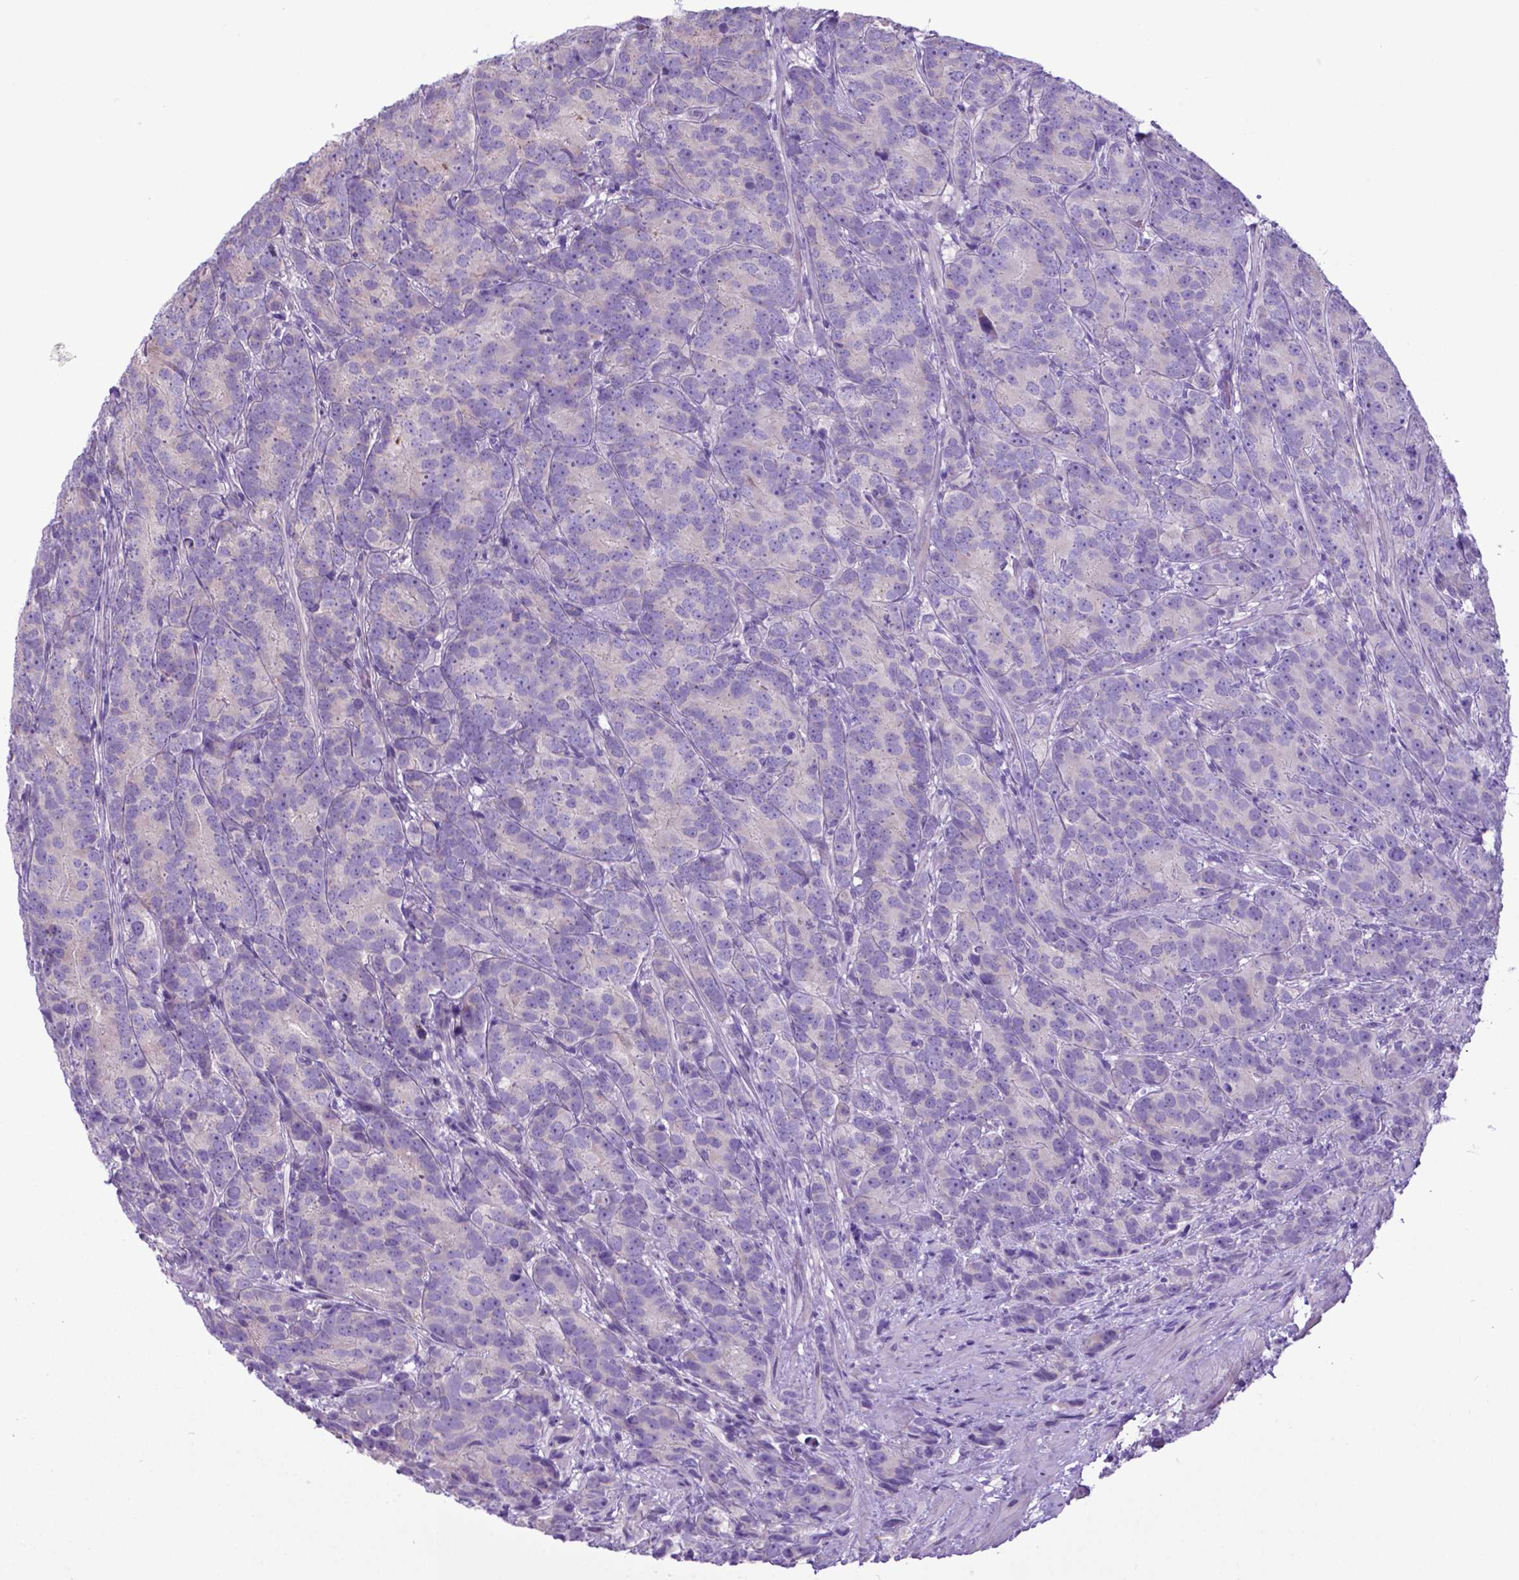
{"staining": {"intensity": "negative", "quantity": "none", "location": "none"}, "tissue": "prostate cancer", "cell_type": "Tumor cells", "image_type": "cancer", "snomed": [{"axis": "morphology", "description": "Adenocarcinoma, High grade"}, {"axis": "topography", "description": "Prostate"}], "caption": "DAB immunohistochemical staining of prostate cancer displays no significant staining in tumor cells.", "gene": "ADRA2B", "patient": {"sex": "male", "age": 90}}